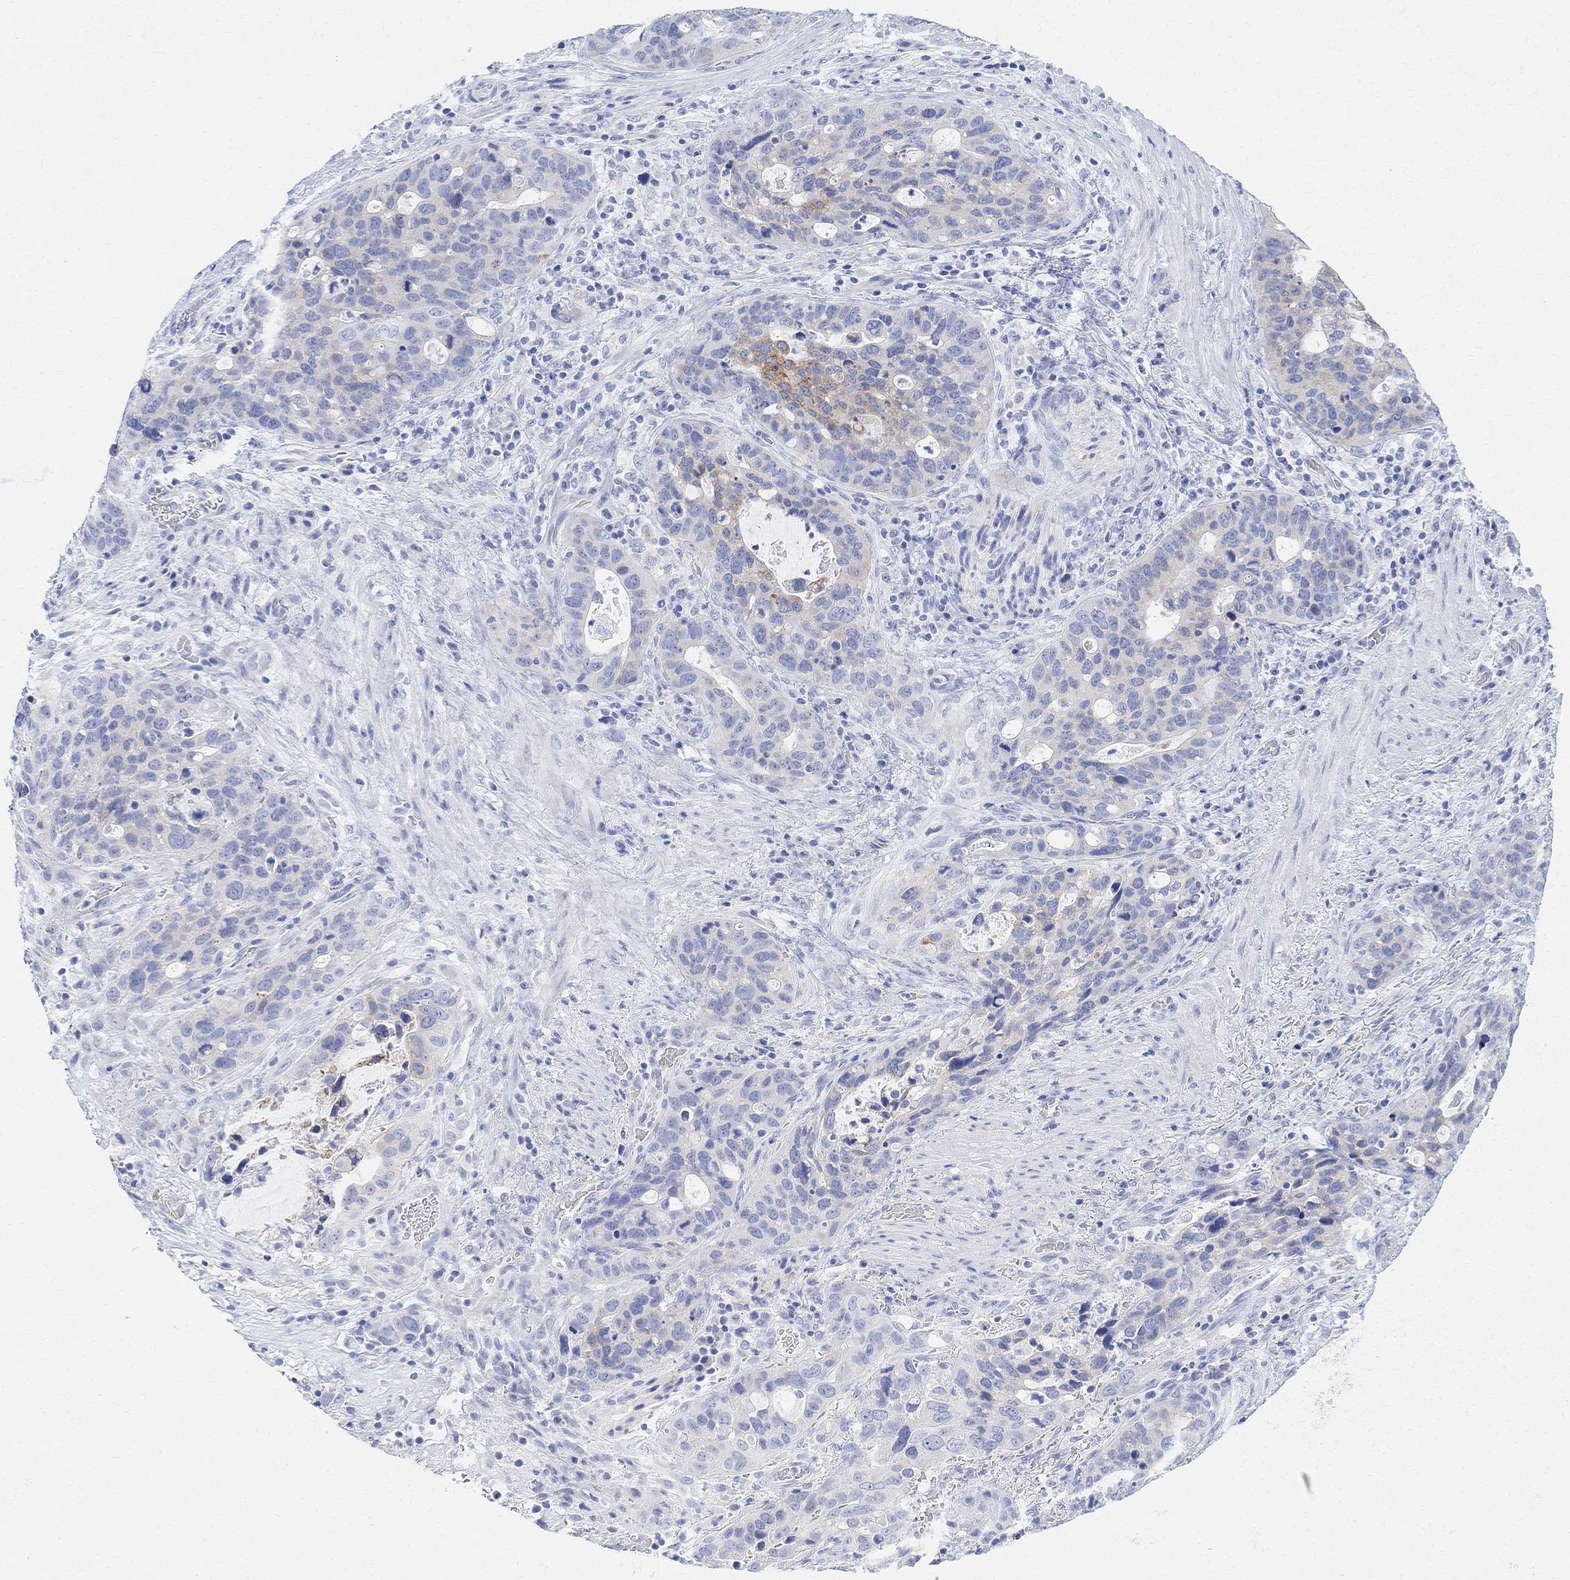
{"staining": {"intensity": "negative", "quantity": "none", "location": "none"}, "tissue": "stomach cancer", "cell_type": "Tumor cells", "image_type": "cancer", "snomed": [{"axis": "morphology", "description": "Adenocarcinoma, NOS"}, {"axis": "topography", "description": "Stomach"}], "caption": "Immunohistochemical staining of adenocarcinoma (stomach) demonstrates no significant expression in tumor cells.", "gene": "RETNLB", "patient": {"sex": "male", "age": 54}}